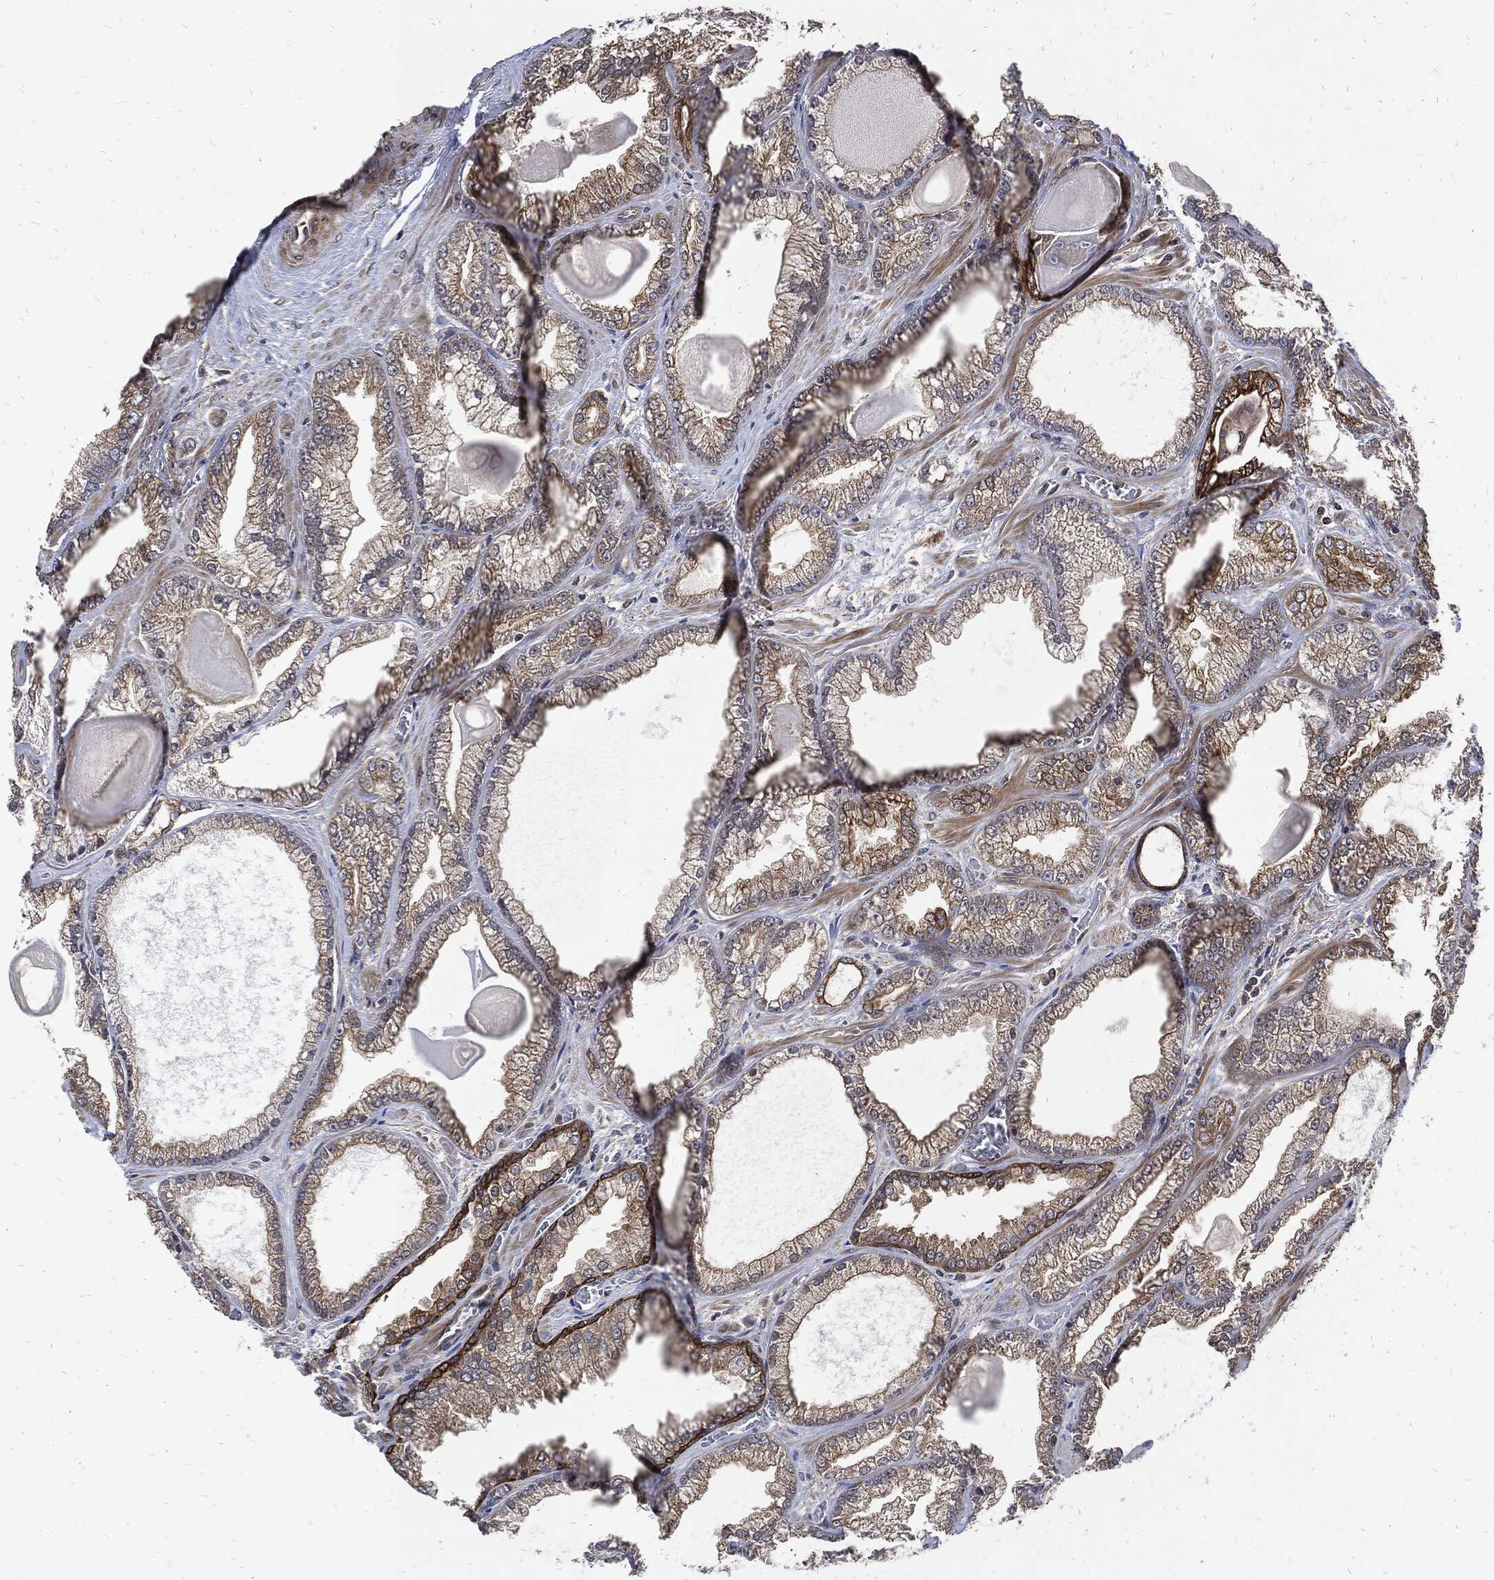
{"staining": {"intensity": "moderate", "quantity": "<25%", "location": "cytoplasmic/membranous"}, "tissue": "prostate cancer", "cell_type": "Tumor cells", "image_type": "cancer", "snomed": [{"axis": "morphology", "description": "Adenocarcinoma, Low grade"}, {"axis": "topography", "description": "Prostate"}], "caption": "Prostate cancer tissue displays moderate cytoplasmic/membranous staining in approximately <25% of tumor cells, visualized by immunohistochemistry.", "gene": "DCTN1", "patient": {"sex": "male", "age": 57}}